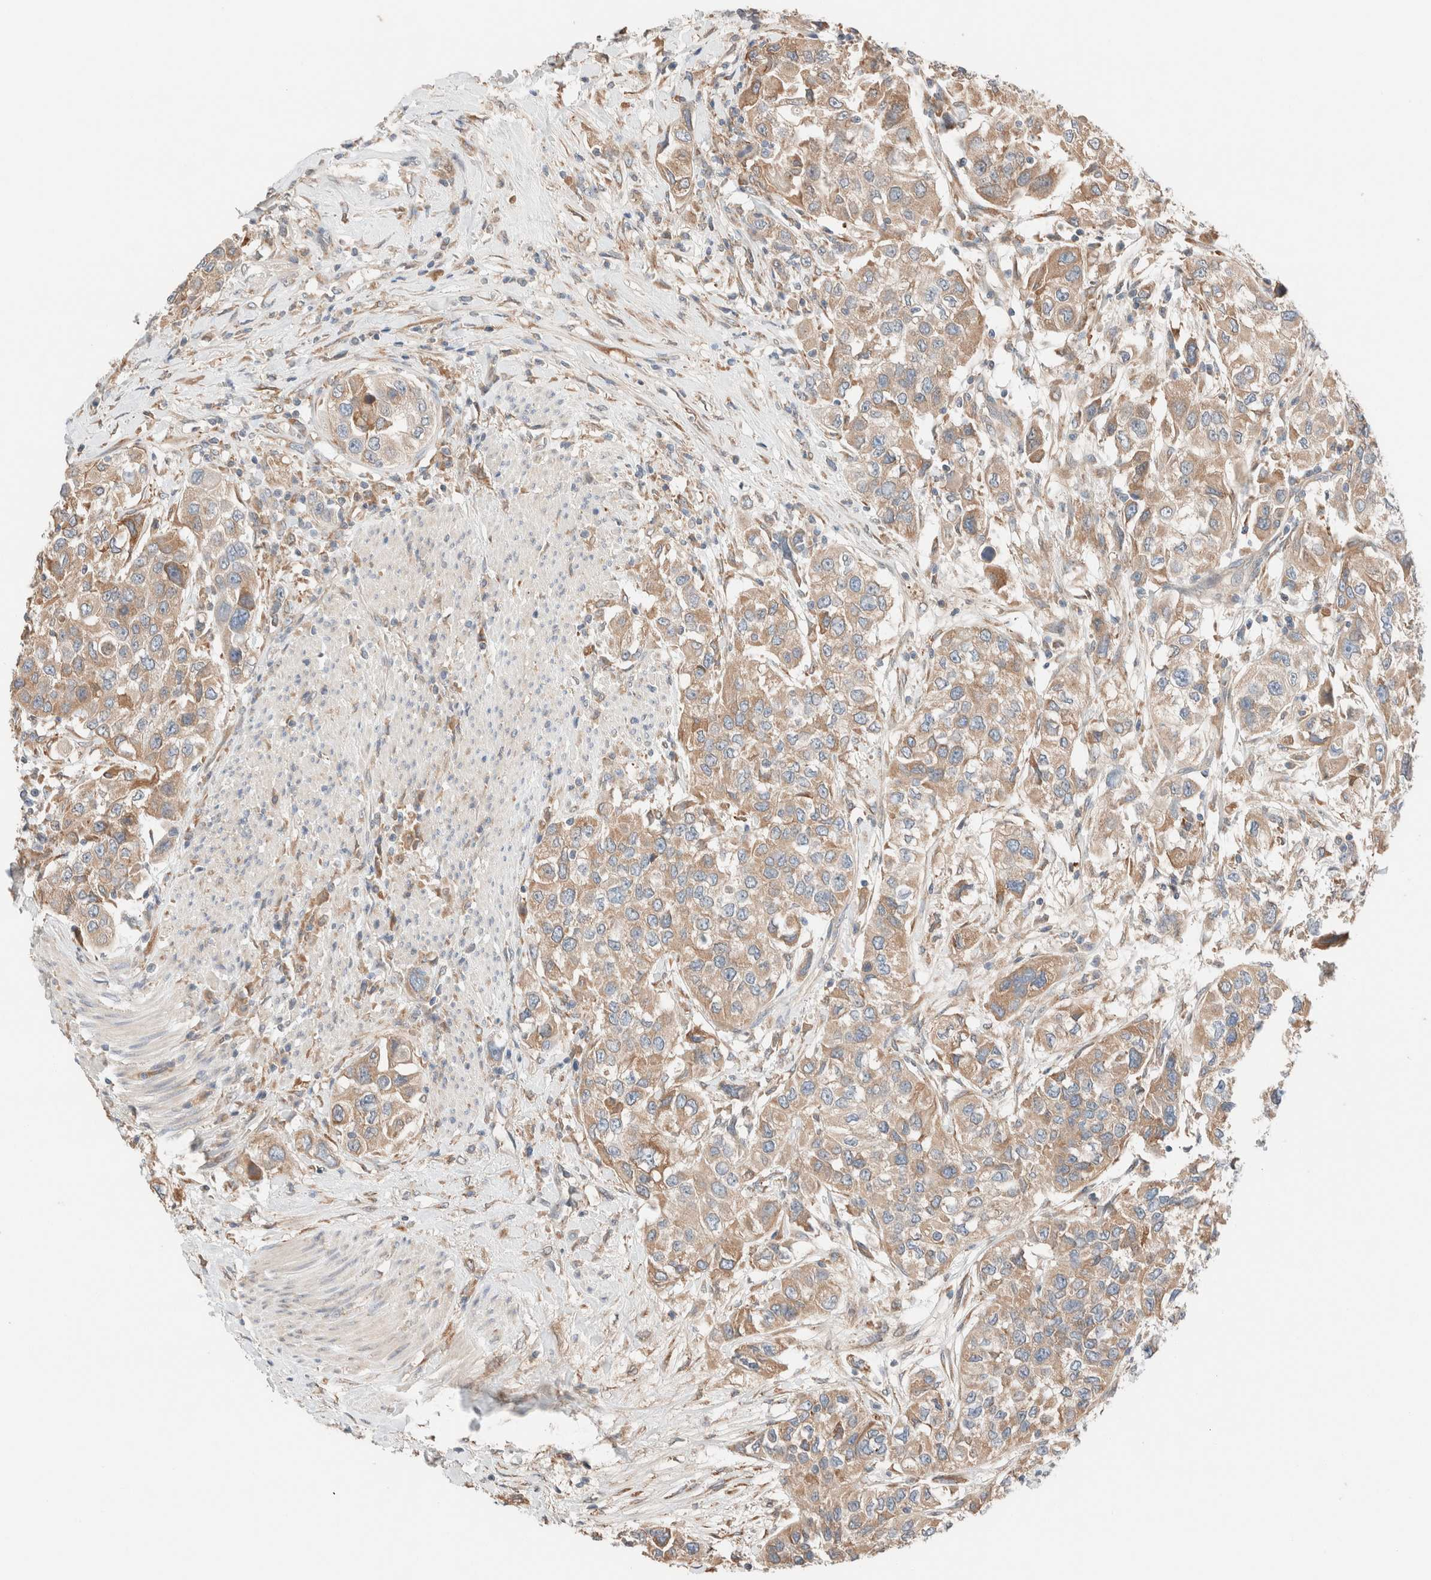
{"staining": {"intensity": "weak", "quantity": ">75%", "location": "cytoplasmic/membranous"}, "tissue": "urothelial cancer", "cell_type": "Tumor cells", "image_type": "cancer", "snomed": [{"axis": "morphology", "description": "Urothelial carcinoma, High grade"}, {"axis": "topography", "description": "Urinary bladder"}], "caption": "Immunohistochemical staining of high-grade urothelial carcinoma reveals low levels of weak cytoplasmic/membranous staining in approximately >75% of tumor cells.", "gene": "PCM1", "patient": {"sex": "female", "age": 80}}